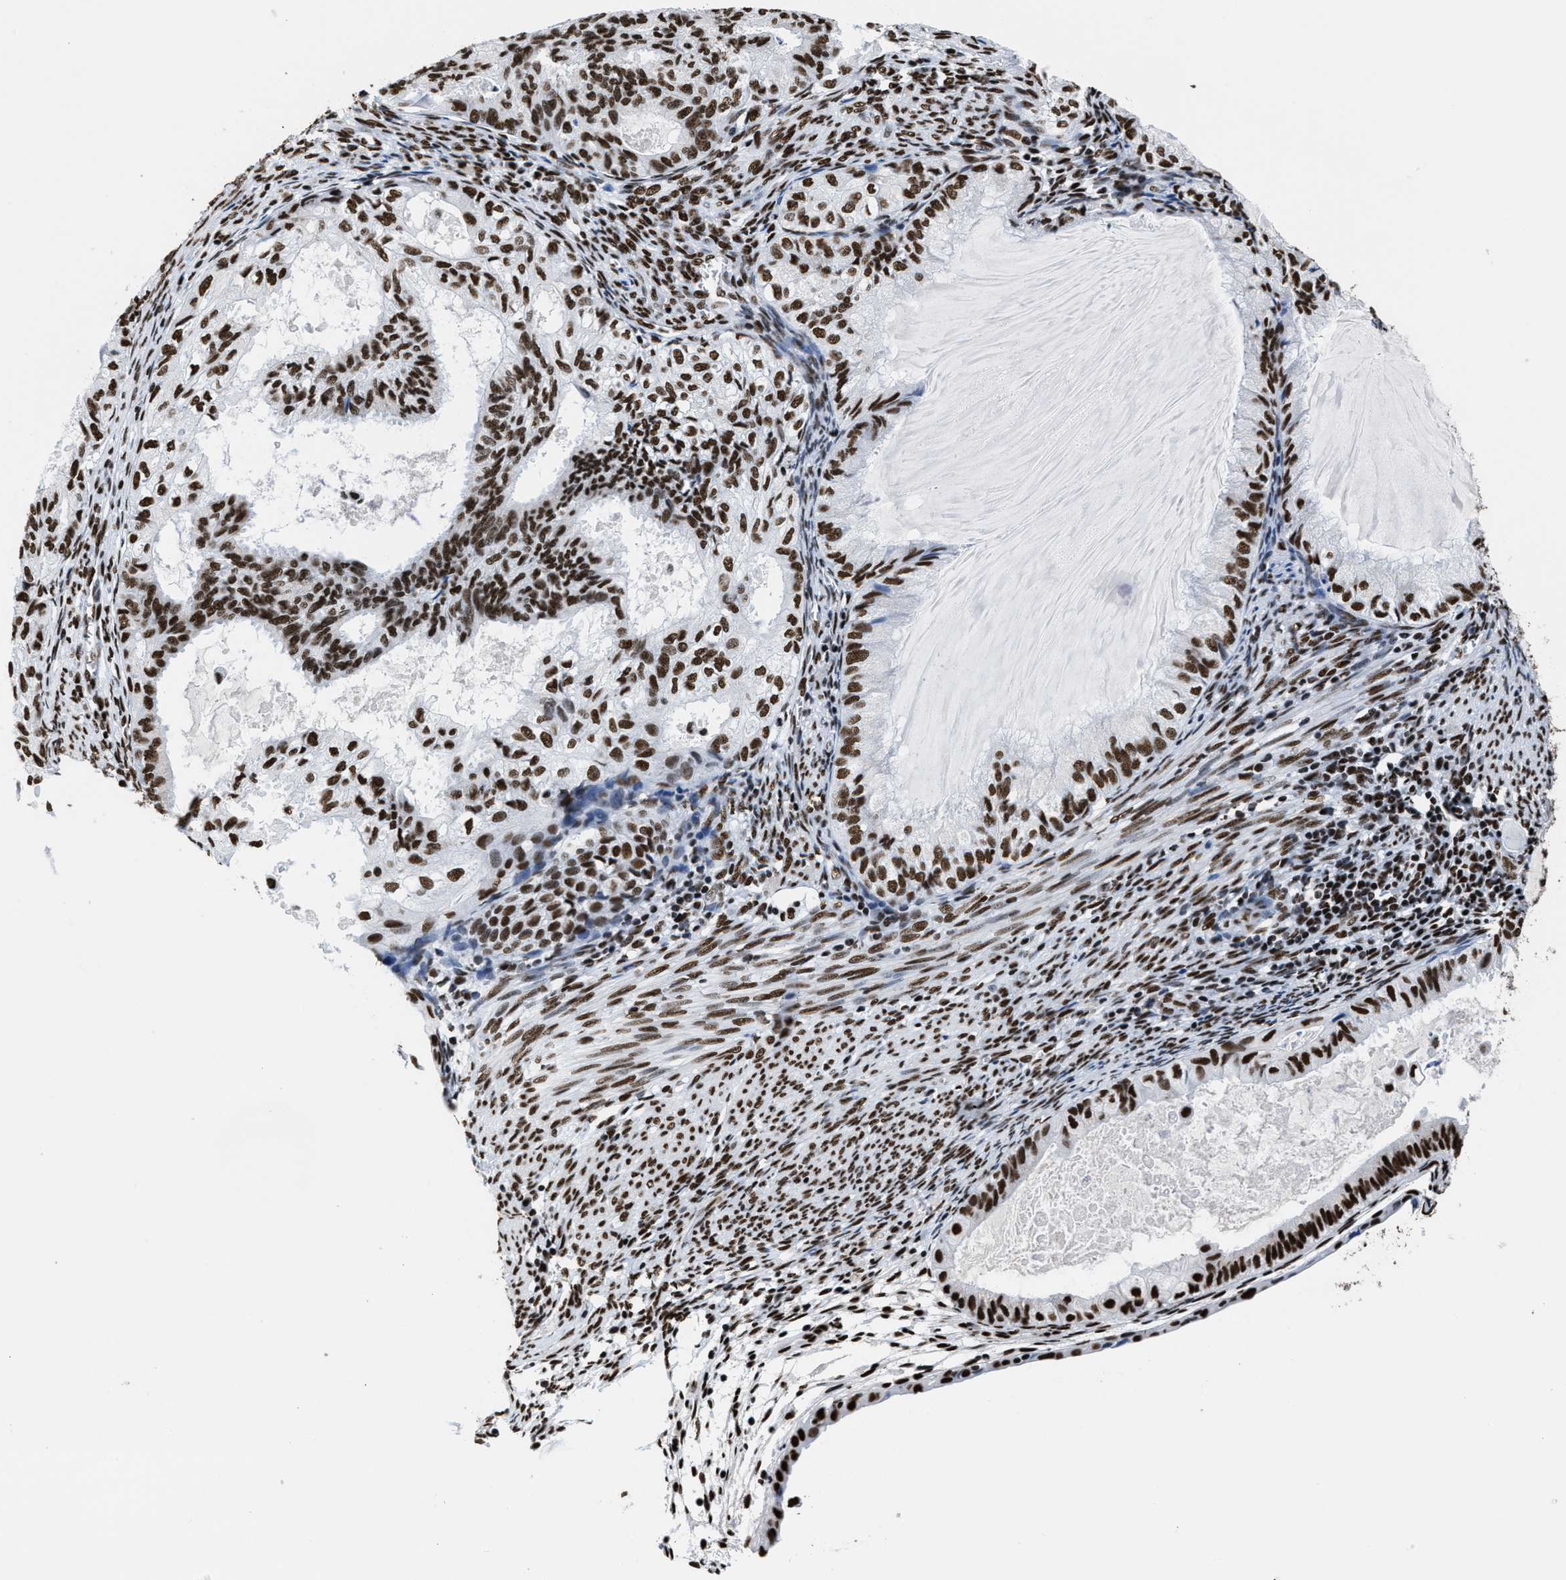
{"staining": {"intensity": "strong", "quantity": ">75%", "location": "nuclear"}, "tissue": "cervical cancer", "cell_type": "Tumor cells", "image_type": "cancer", "snomed": [{"axis": "morphology", "description": "Normal tissue, NOS"}, {"axis": "morphology", "description": "Adenocarcinoma, NOS"}, {"axis": "topography", "description": "Cervix"}, {"axis": "topography", "description": "Endometrium"}], "caption": "Tumor cells reveal high levels of strong nuclear staining in approximately >75% of cells in human cervical cancer (adenocarcinoma). (DAB = brown stain, brightfield microscopy at high magnification).", "gene": "SMARCC2", "patient": {"sex": "female", "age": 86}}